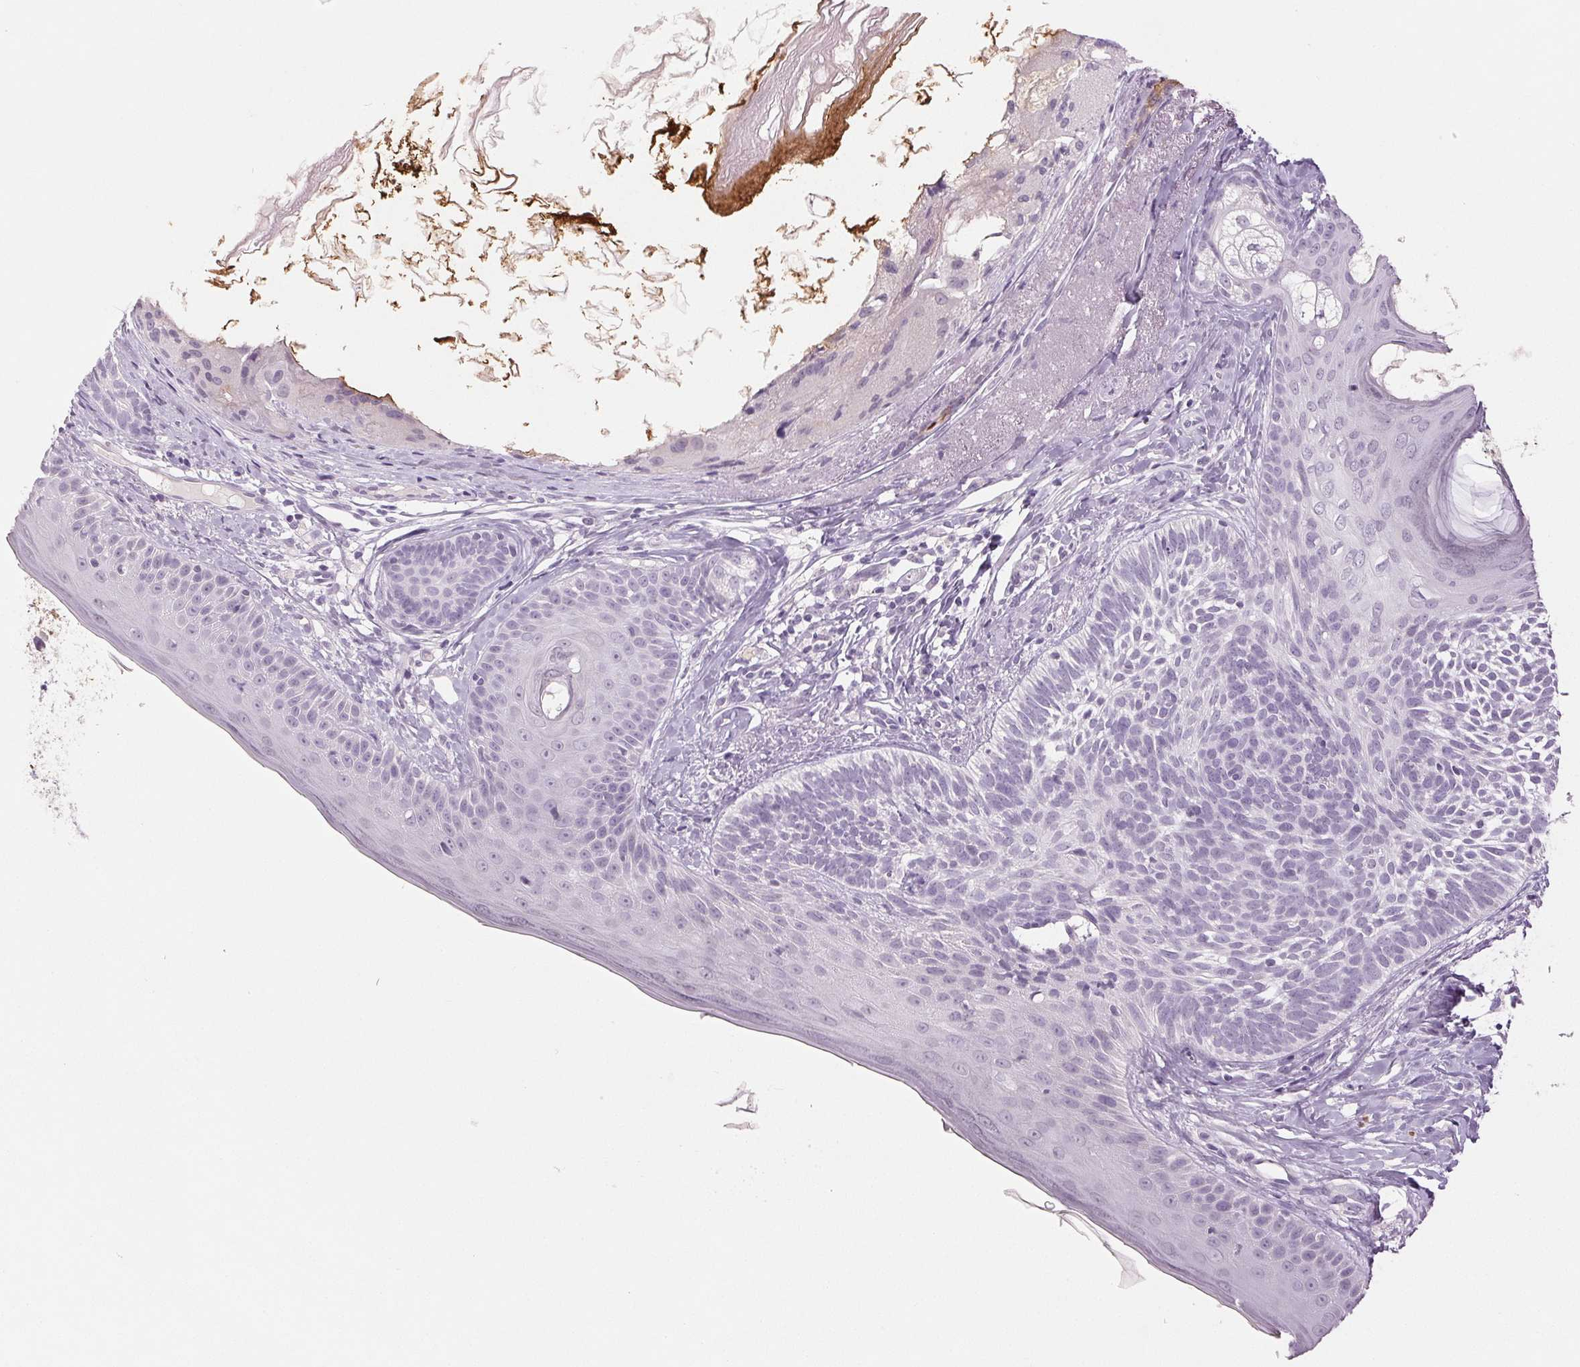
{"staining": {"intensity": "negative", "quantity": "none", "location": "none"}, "tissue": "skin cancer", "cell_type": "Tumor cells", "image_type": "cancer", "snomed": [{"axis": "morphology", "description": "Basal cell carcinoma"}, {"axis": "topography", "description": "Skin"}], "caption": "IHC image of neoplastic tissue: basal cell carcinoma (skin) stained with DAB (3,3'-diaminobenzidine) exhibits no significant protein staining in tumor cells.", "gene": "LTF", "patient": {"sex": "female", "age": 74}}